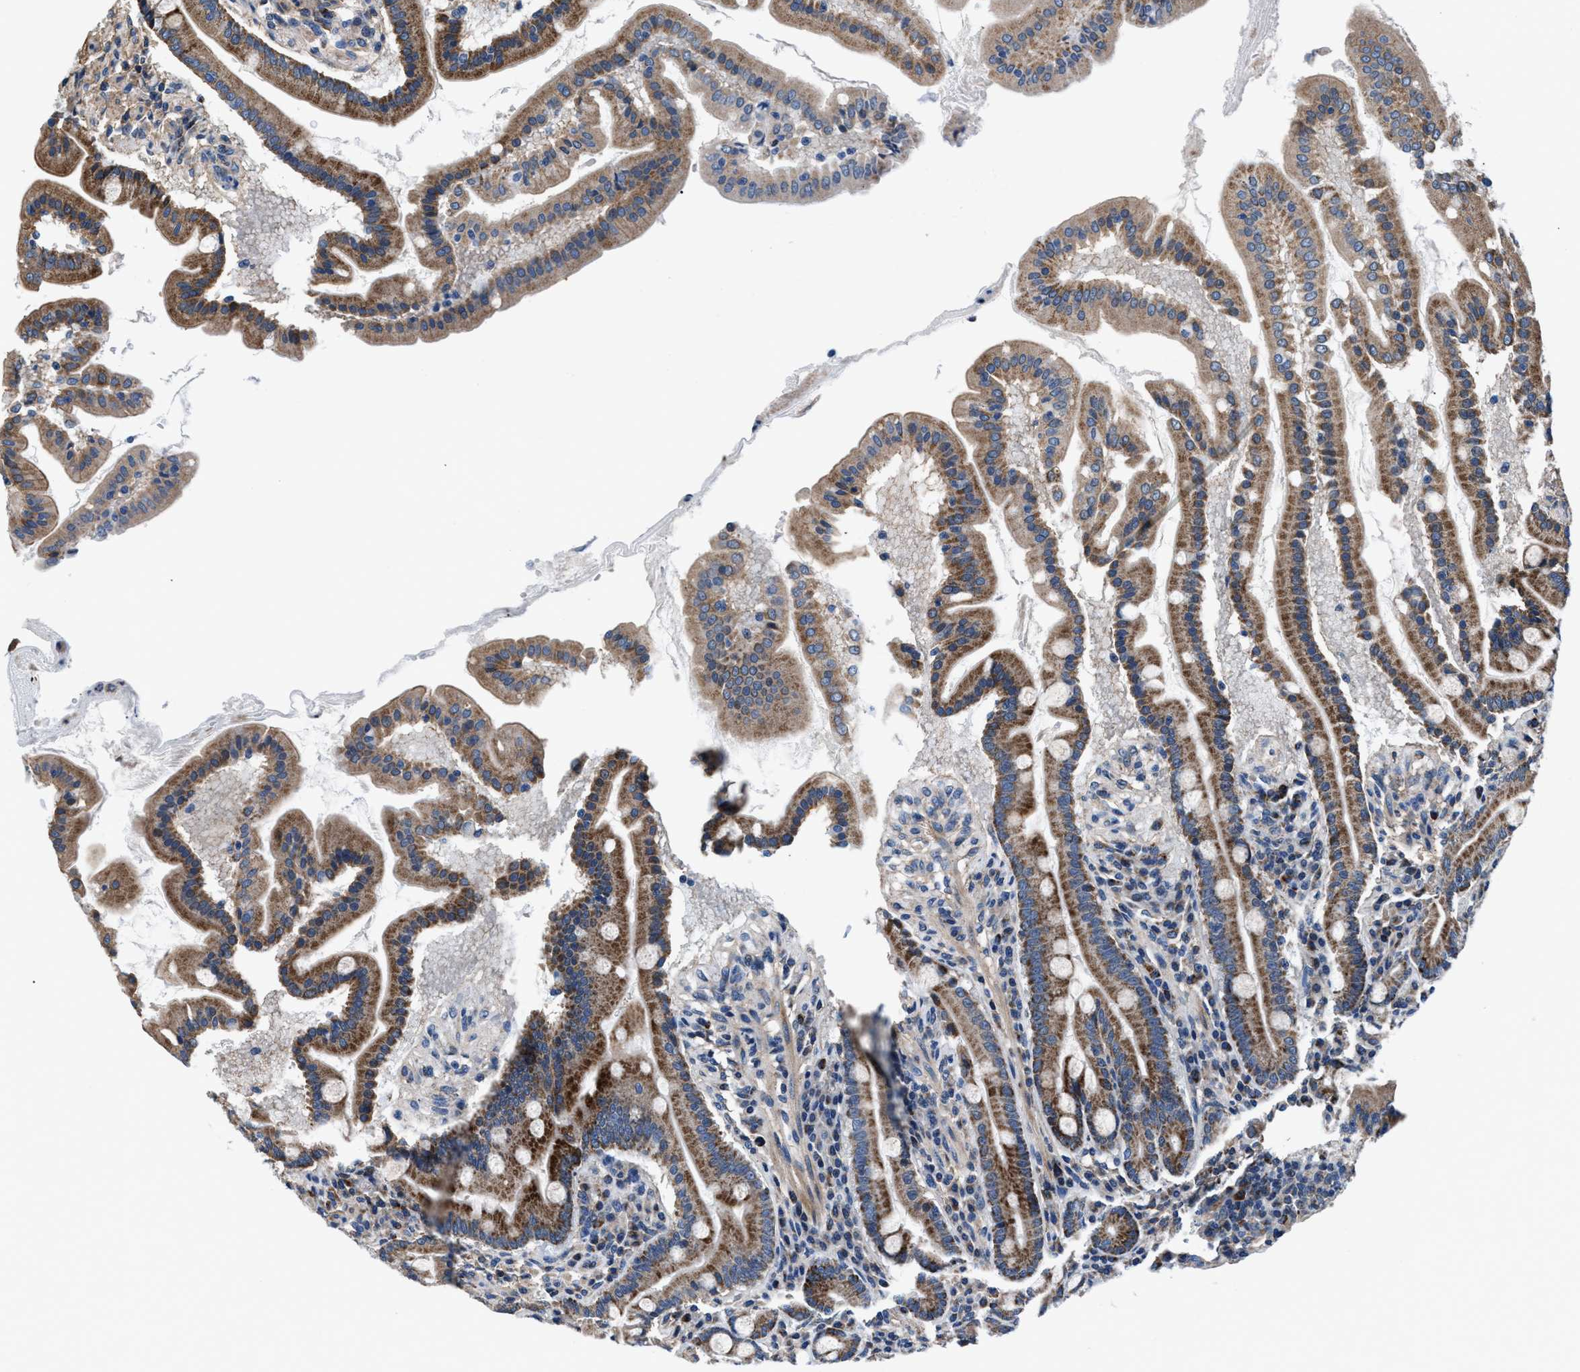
{"staining": {"intensity": "strong", "quantity": ">75%", "location": "cytoplasmic/membranous"}, "tissue": "duodenum", "cell_type": "Glandular cells", "image_type": "normal", "snomed": [{"axis": "morphology", "description": "Normal tissue, NOS"}, {"axis": "topography", "description": "Duodenum"}], "caption": "DAB (3,3'-diaminobenzidine) immunohistochemical staining of normal duodenum shows strong cytoplasmic/membranous protein staining in about >75% of glandular cells. (DAB (3,3'-diaminobenzidine) IHC with brightfield microscopy, high magnification).", "gene": "NKTR", "patient": {"sex": "male", "age": 50}}